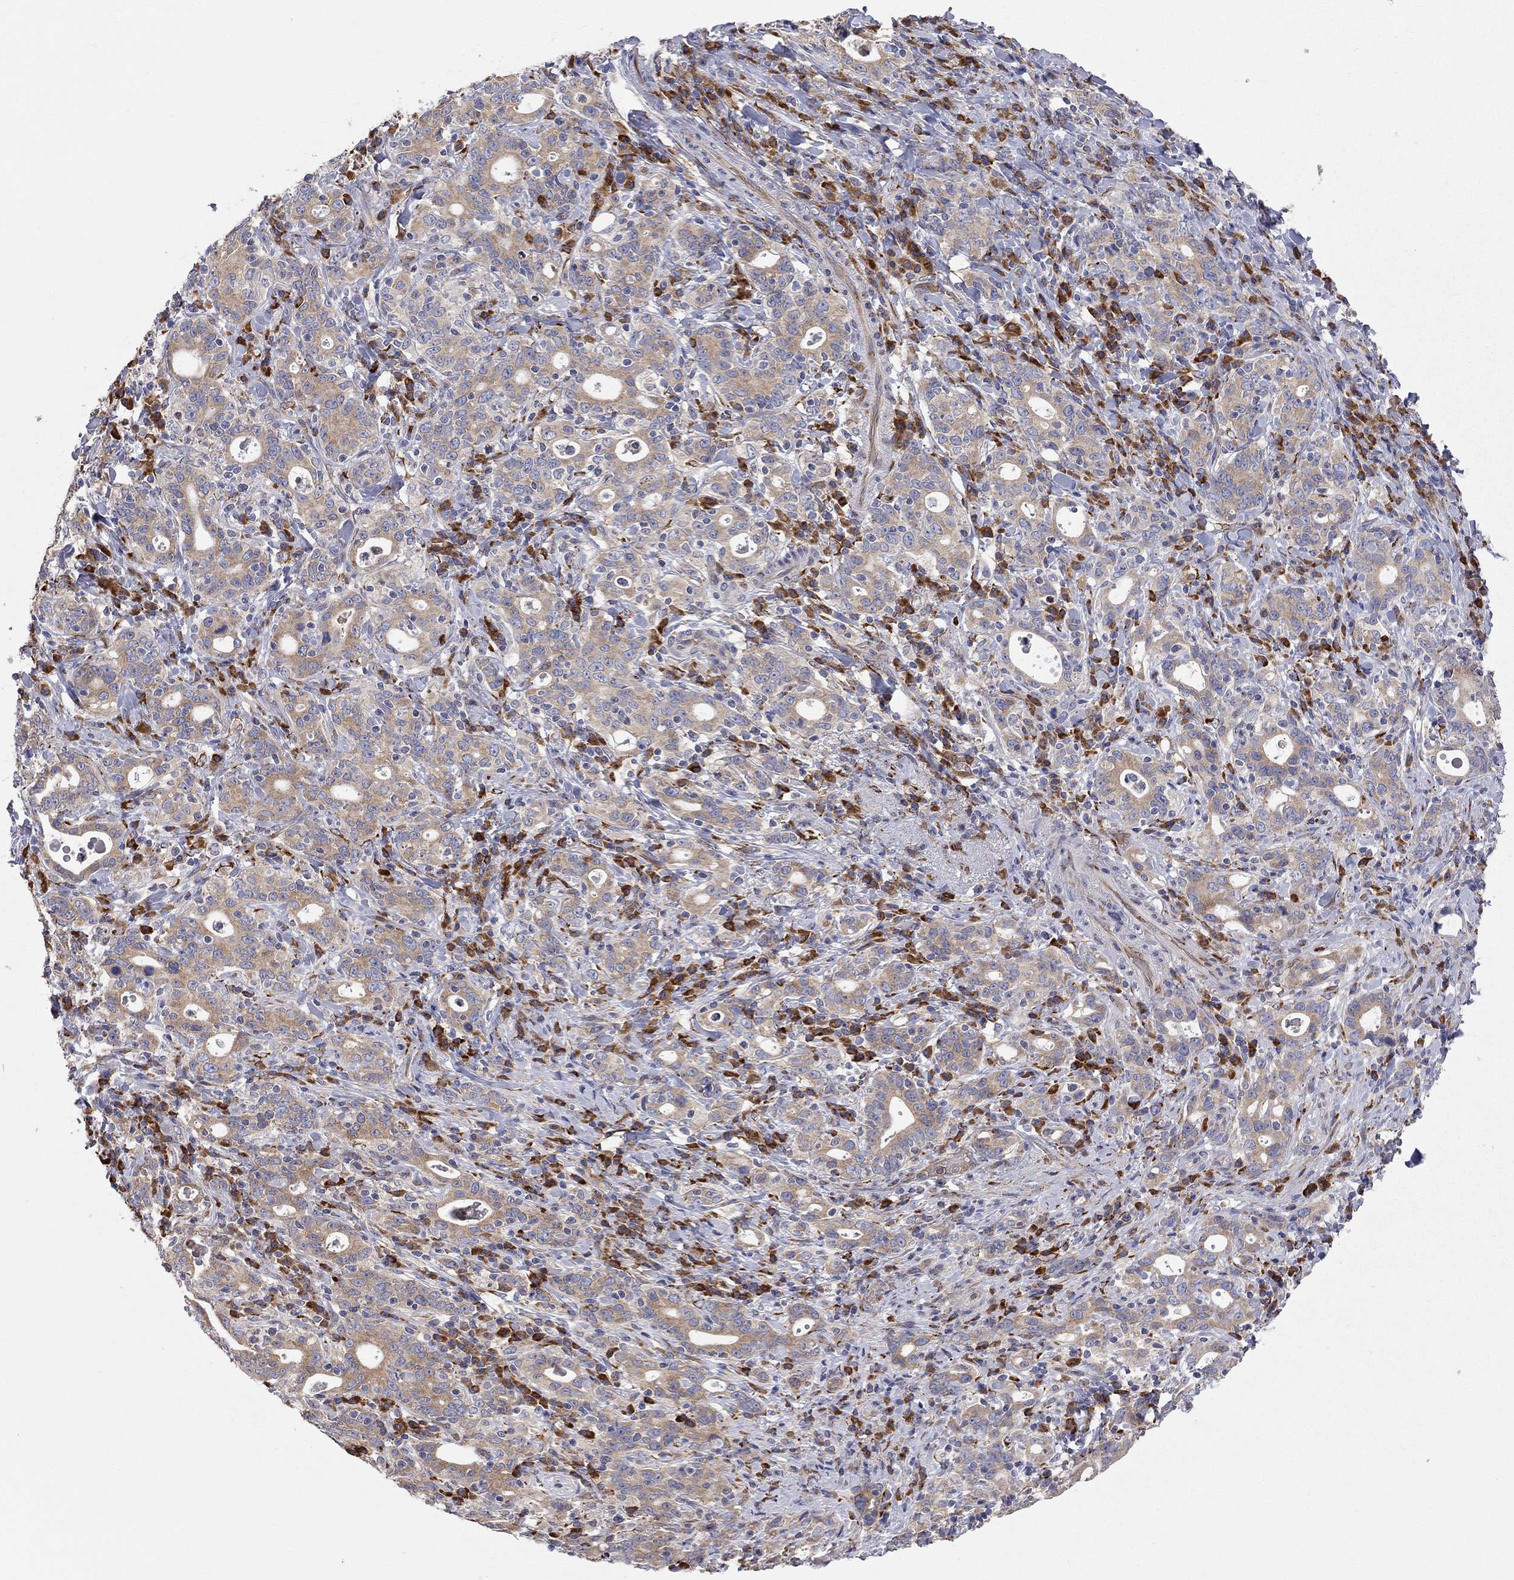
{"staining": {"intensity": "weak", "quantity": "25%-75%", "location": "cytoplasmic/membranous"}, "tissue": "stomach cancer", "cell_type": "Tumor cells", "image_type": "cancer", "snomed": [{"axis": "morphology", "description": "Adenocarcinoma, NOS"}, {"axis": "topography", "description": "Stomach"}], "caption": "Protein expression analysis of human adenocarcinoma (stomach) reveals weak cytoplasmic/membranous staining in about 25%-75% of tumor cells.", "gene": "CASTOR1", "patient": {"sex": "male", "age": 79}}